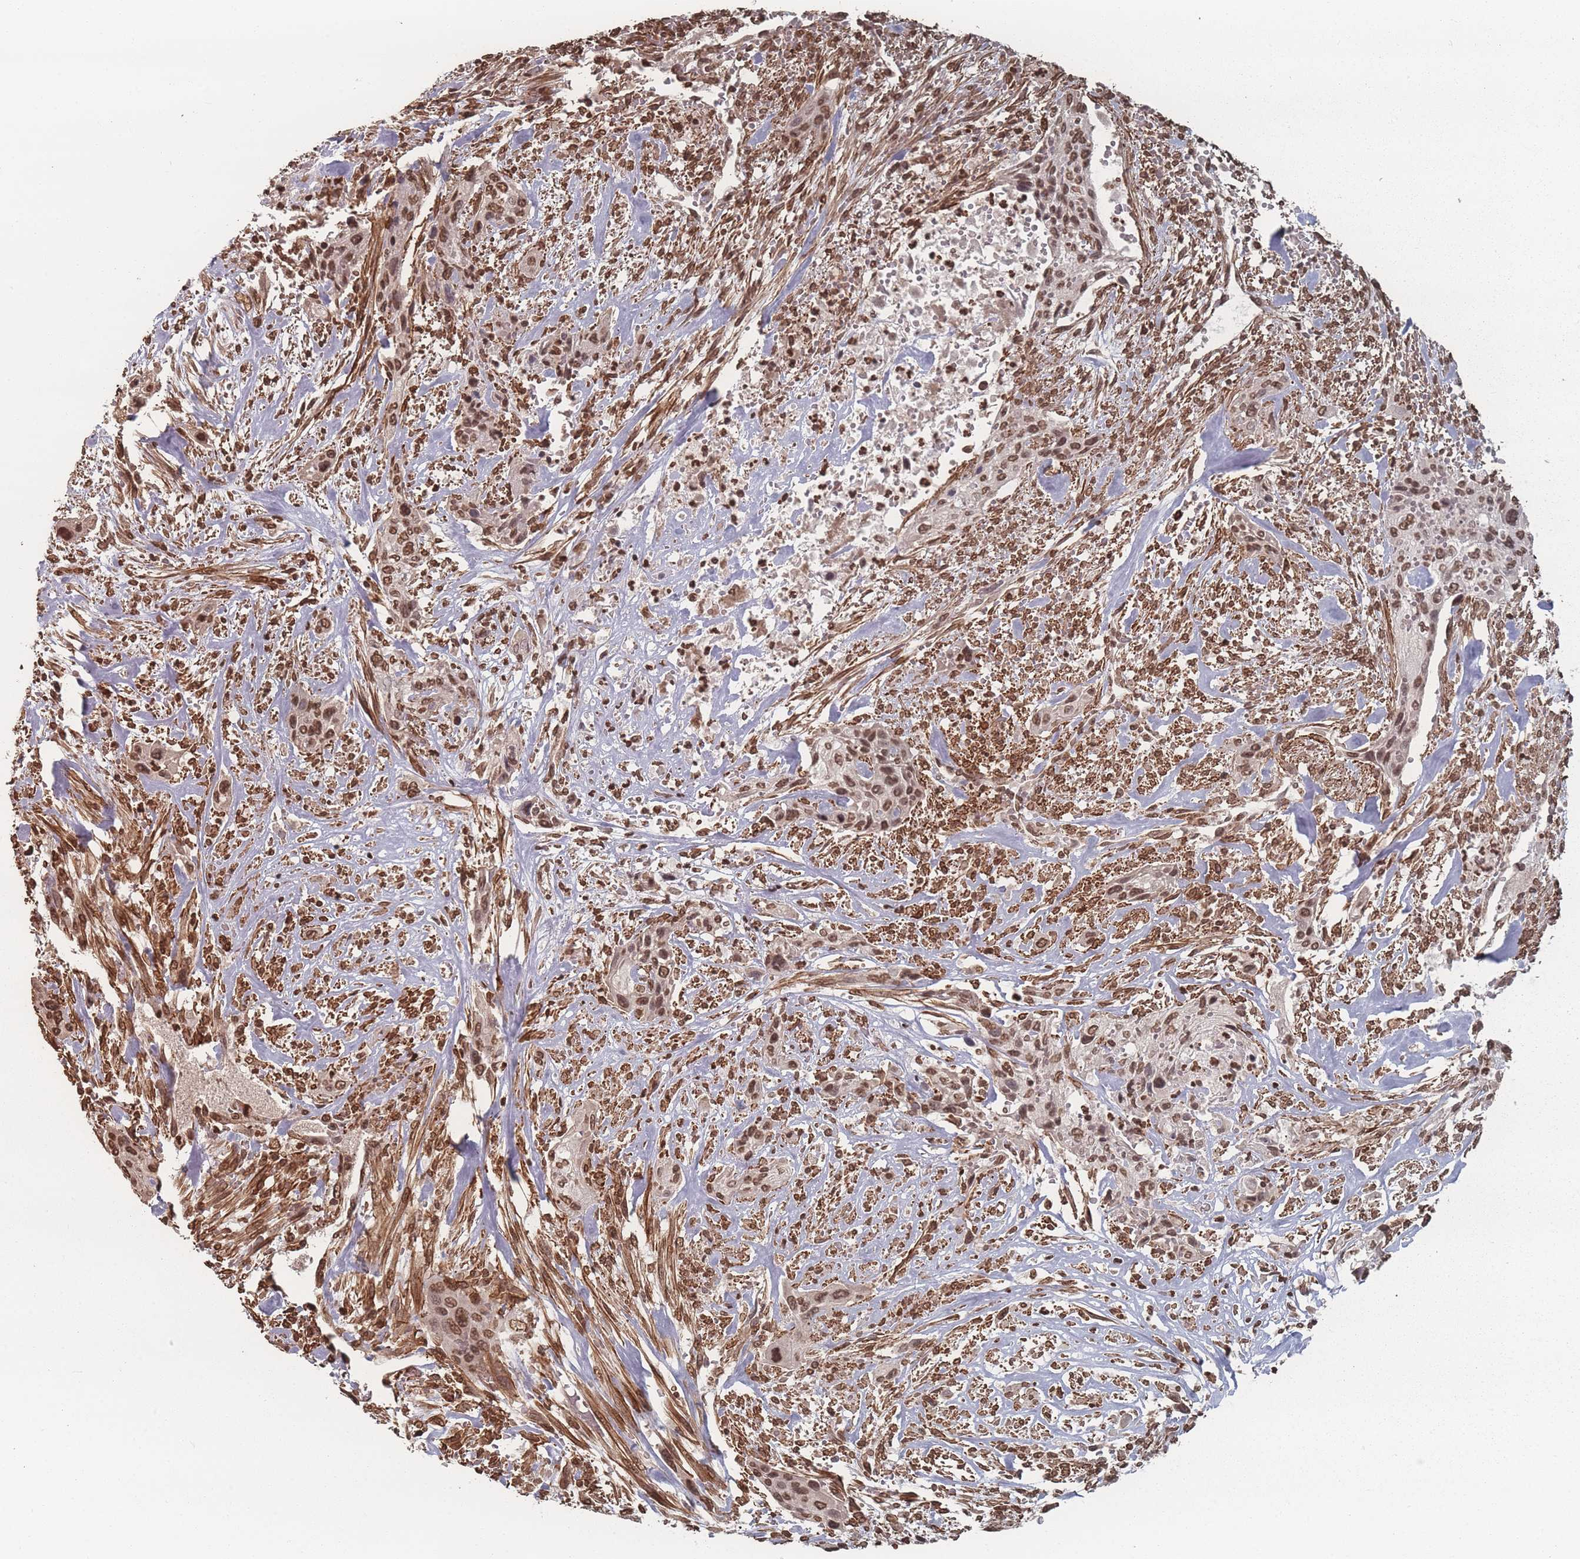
{"staining": {"intensity": "moderate", "quantity": ">75%", "location": "nuclear"}, "tissue": "urothelial cancer", "cell_type": "Tumor cells", "image_type": "cancer", "snomed": [{"axis": "morphology", "description": "Urothelial carcinoma, High grade"}, {"axis": "topography", "description": "Urinary bladder"}], "caption": "Immunohistochemical staining of urothelial cancer shows moderate nuclear protein expression in approximately >75% of tumor cells.", "gene": "PLEKHG5", "patient": {"sex": "male", "age": 35}}